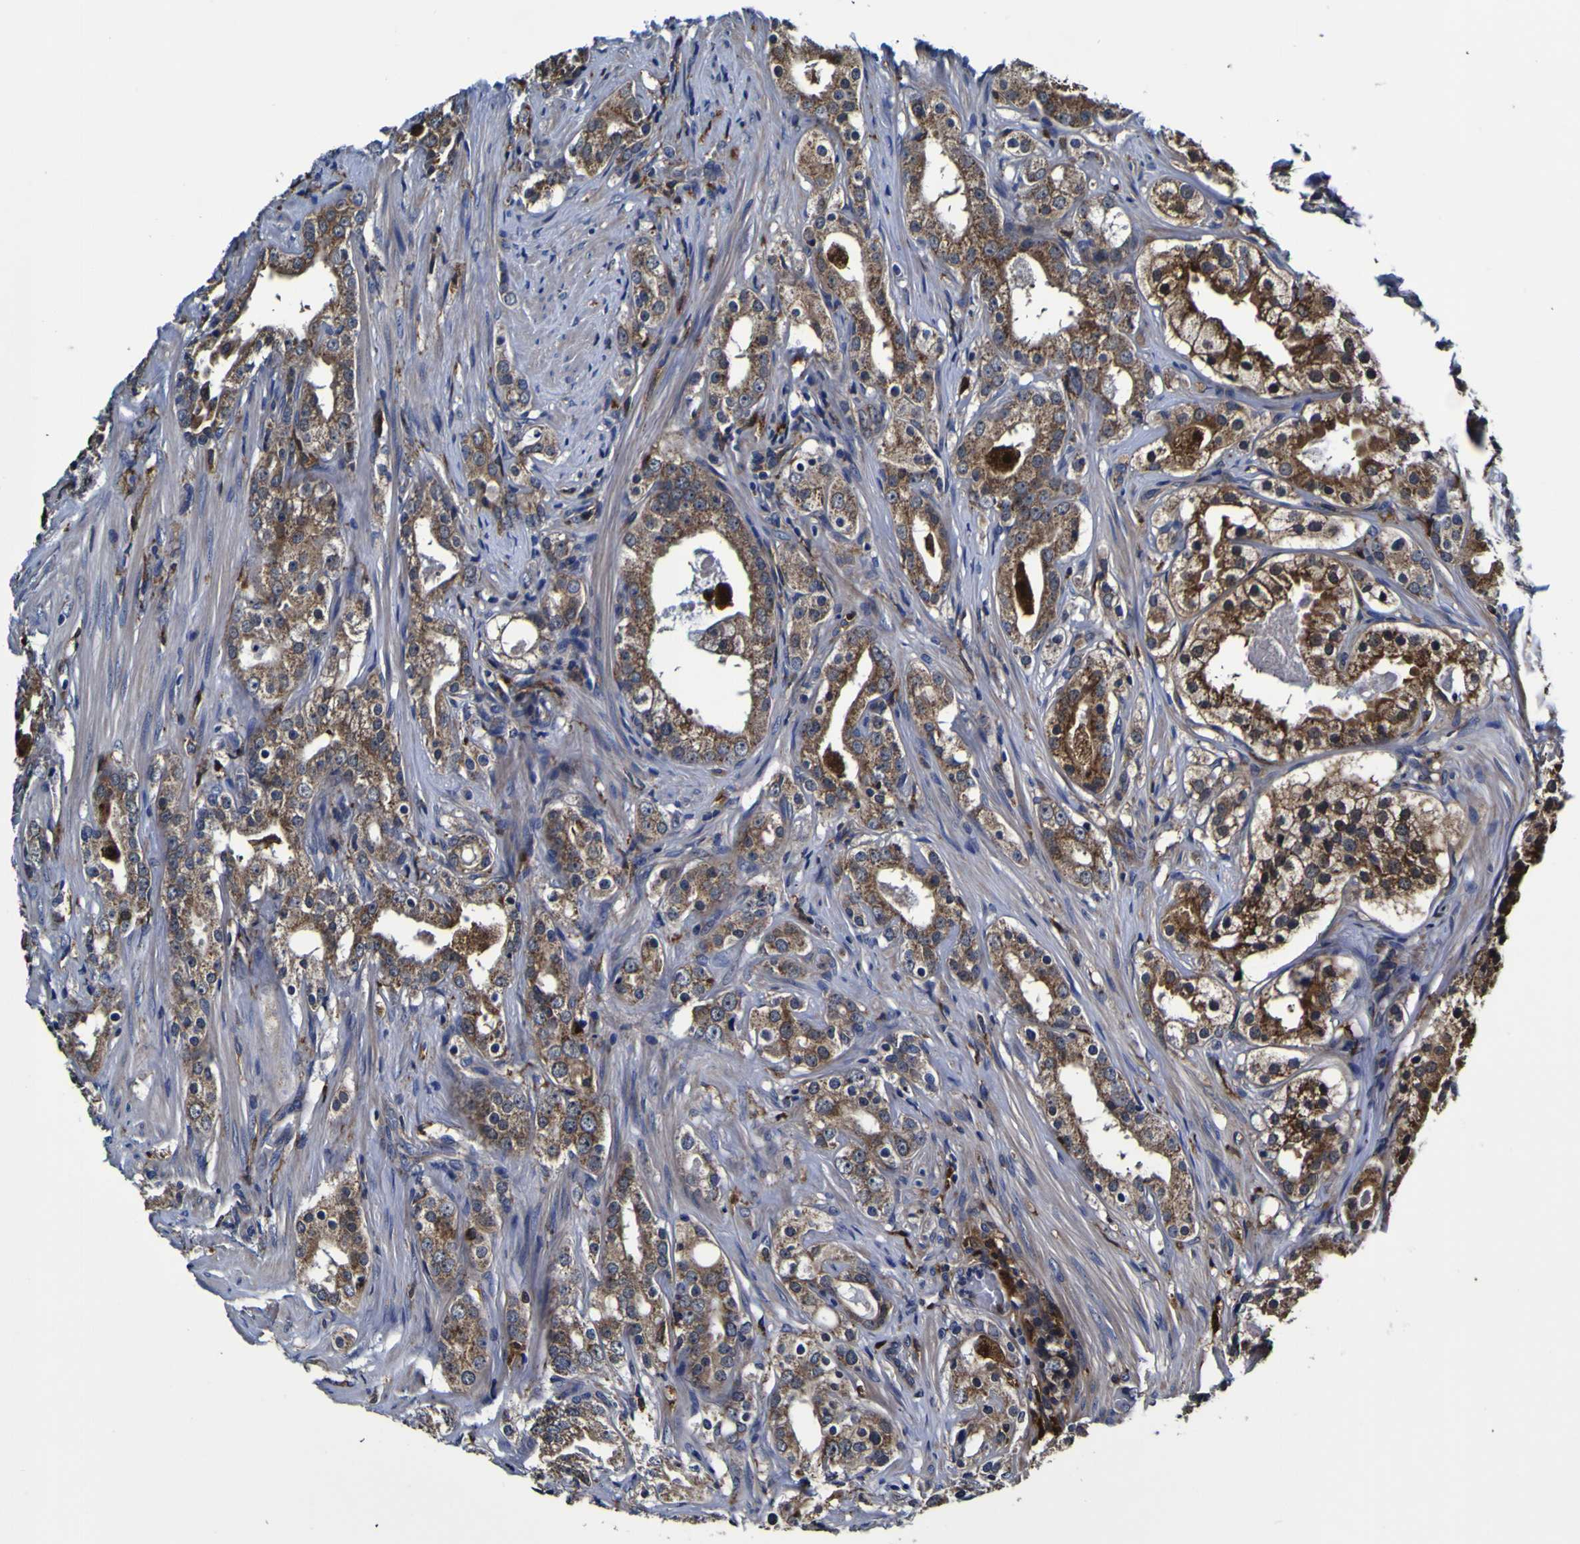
{"staining": {"intensity": "moderate", "quantity": ">75%", "location": "cytoplasmic/membranous"}, "tissue": "prostate cancer", "cell_type": "Tumor cells", "image_type": "cancer", "snomed": [{"axis": "morphology", "description": "Adenocarcinoma, Low grade"}, {"axis": "topography", "description": "Prostate"}], "caption": "Prostate adenocarcinoma (low-grade) tissue exhibits moderate cytoplasmic/membranous staining in approximately >75% of tumor cells", "gene": "GPX1", "patient": {"sex": "male", "age": 59}}